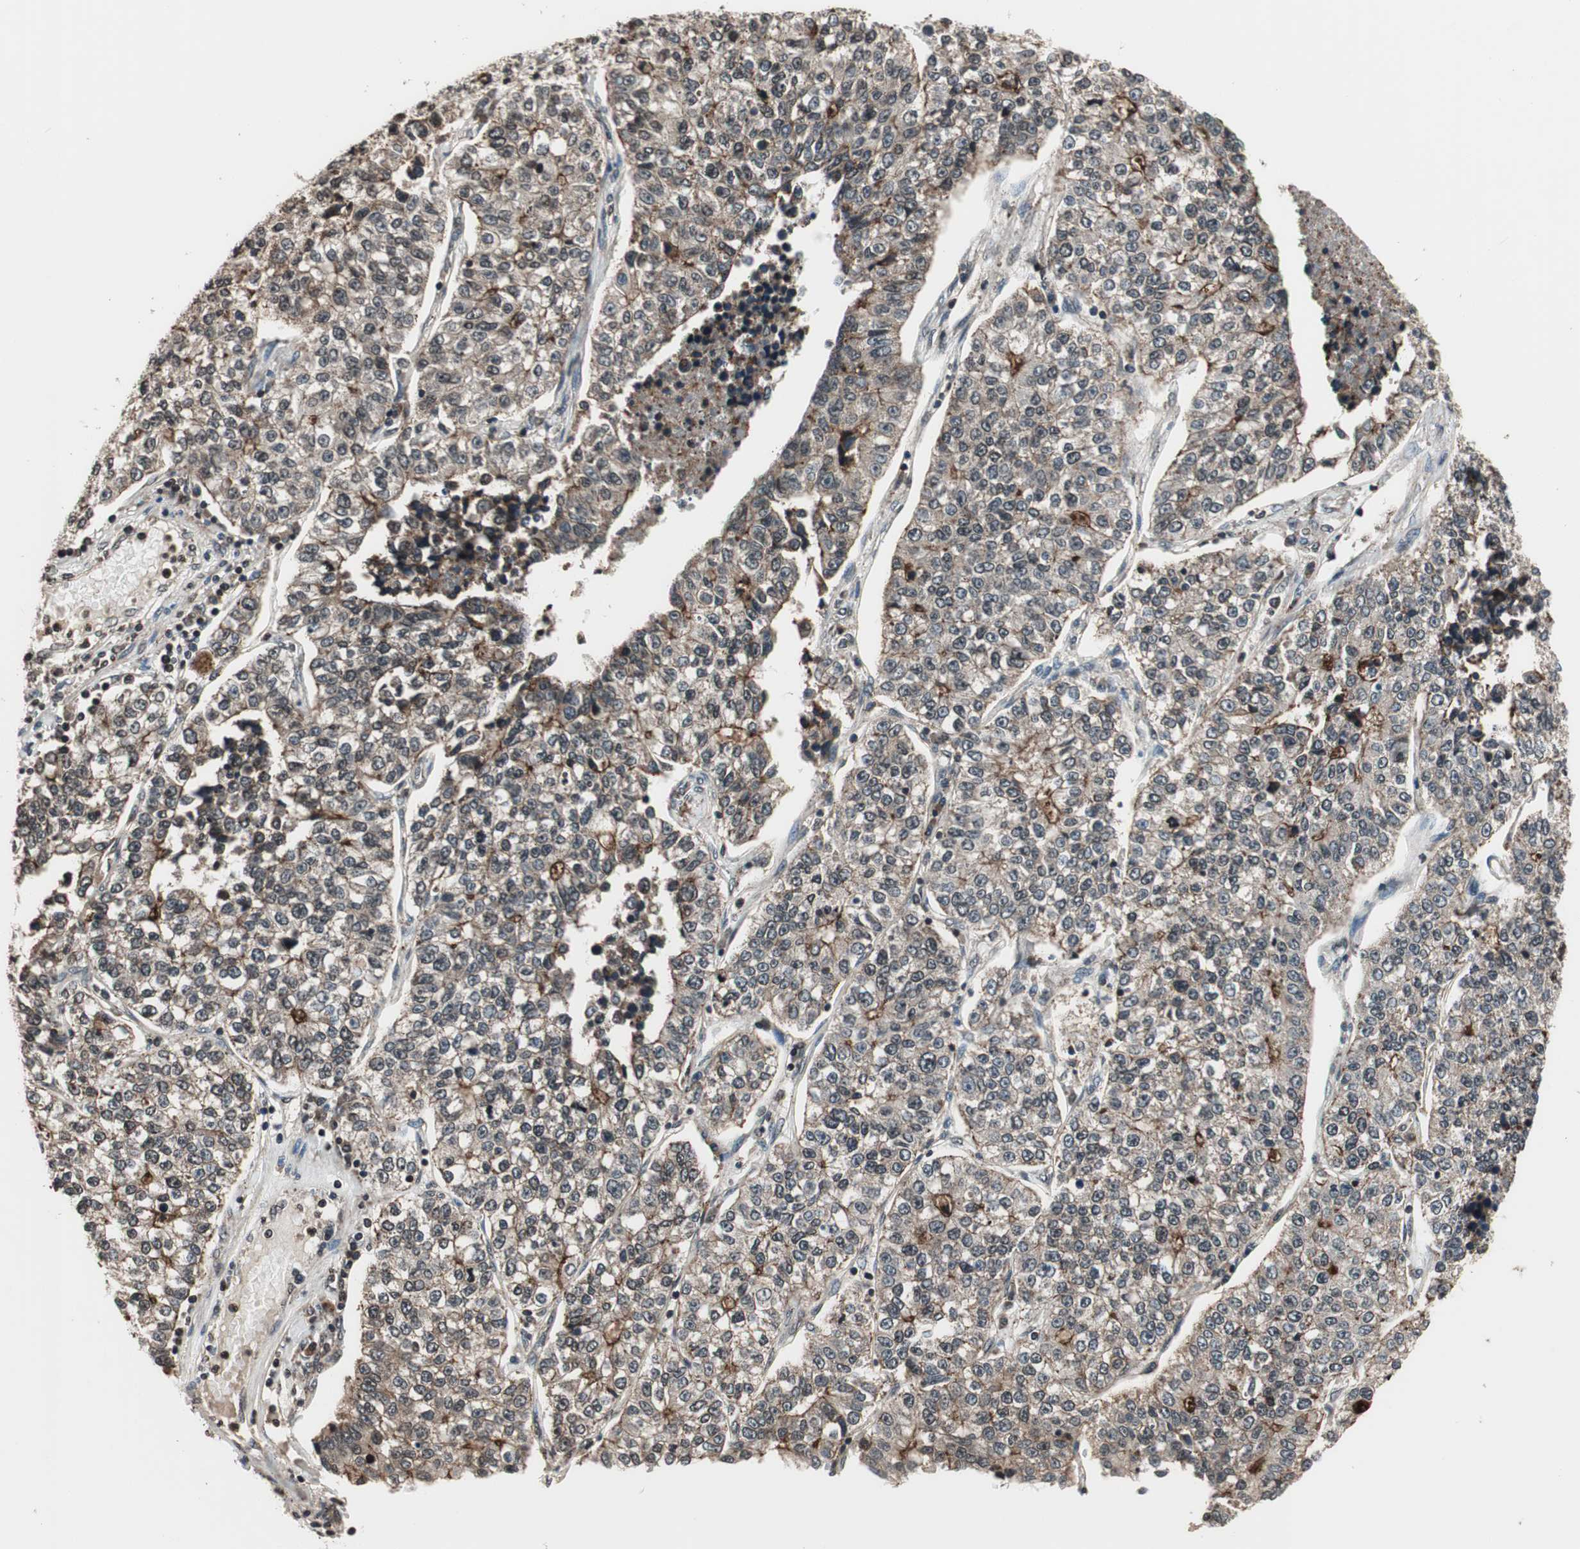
{"staining": {"intensity": "weak", "quantity": ">75%", "location": "cytoplasmic/membranous"}, "tissue": "lung cancer", "cell_type": "Tumor cells", "image_type": "cancer", "snomed": [{"axis": "morphology", "description": "Adenocarcinoma, NOS"}, {"axis": "topography", "description": "Lung"}], "caption": "Protein expression analysis of human lung cancer reveals weak cytoplasmic/membranous staining in approximately >75% of tumor cells. The protein is stained brown, and the nuclei are stained in blue (DAB IHC with brightfield microscopy, high magnification).", "gene": "RFC1", "patient": {"sex": "male", "age": 49}}